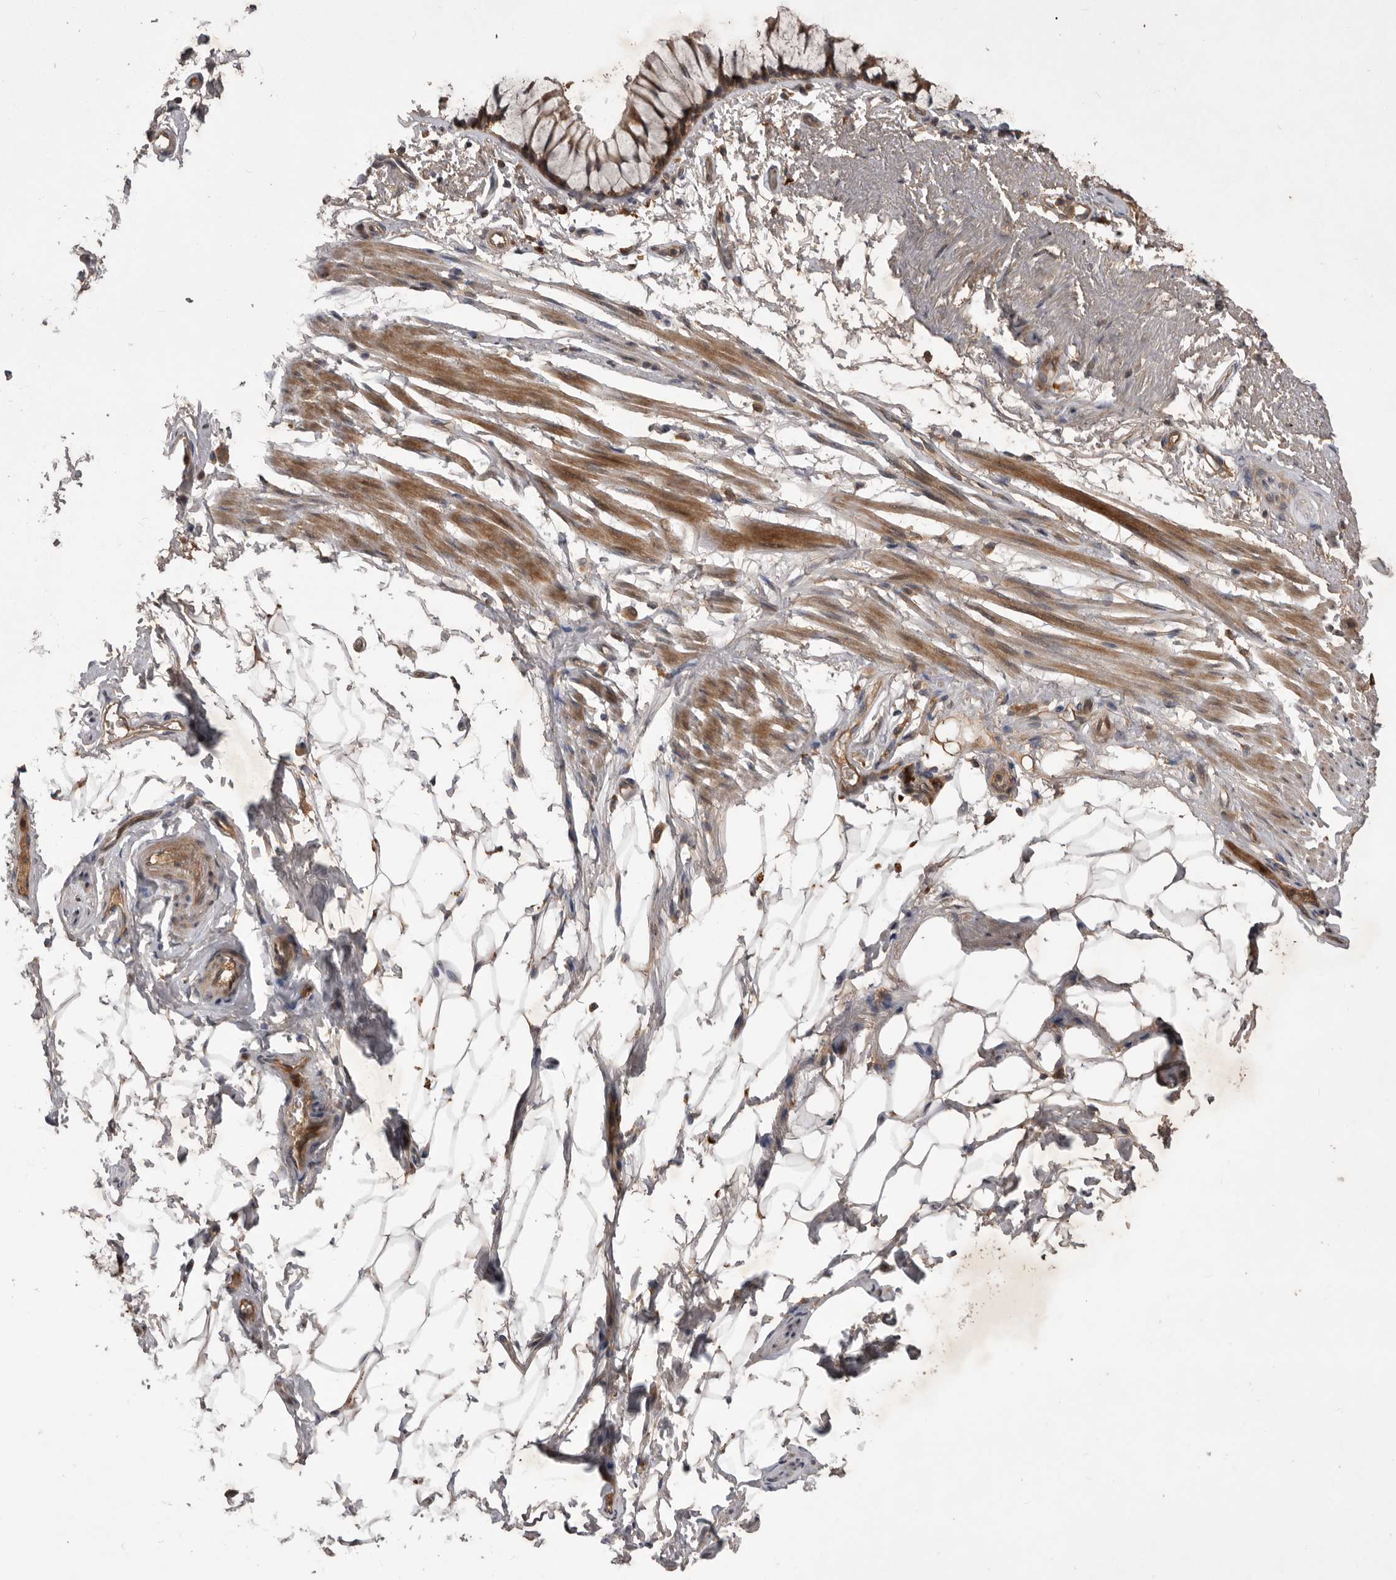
{"staining": {"intensity": "weak", "quantity": ">75%", "location": "cytoplasmic/membranous"}, "tissue": "adipose tissue", "cell_type": "Adipocytes", "image_type": "normal", "snomed": [{"axis": "morphology", "description": "Normal tissue, NOS"}, {"axis": "topography", "description": "Cartilage tissue"}, {"axis": "topography", "description": "Bronchus"}], "caption": "The micrograph exhibits staining of unremarkable adipose tissue, revealing weak cytoplasmic/membranous protein expression (brown color) within adipocytes.", "gene": "RAB3GAP2", "patient": {"sex": "female", "age": 73}}